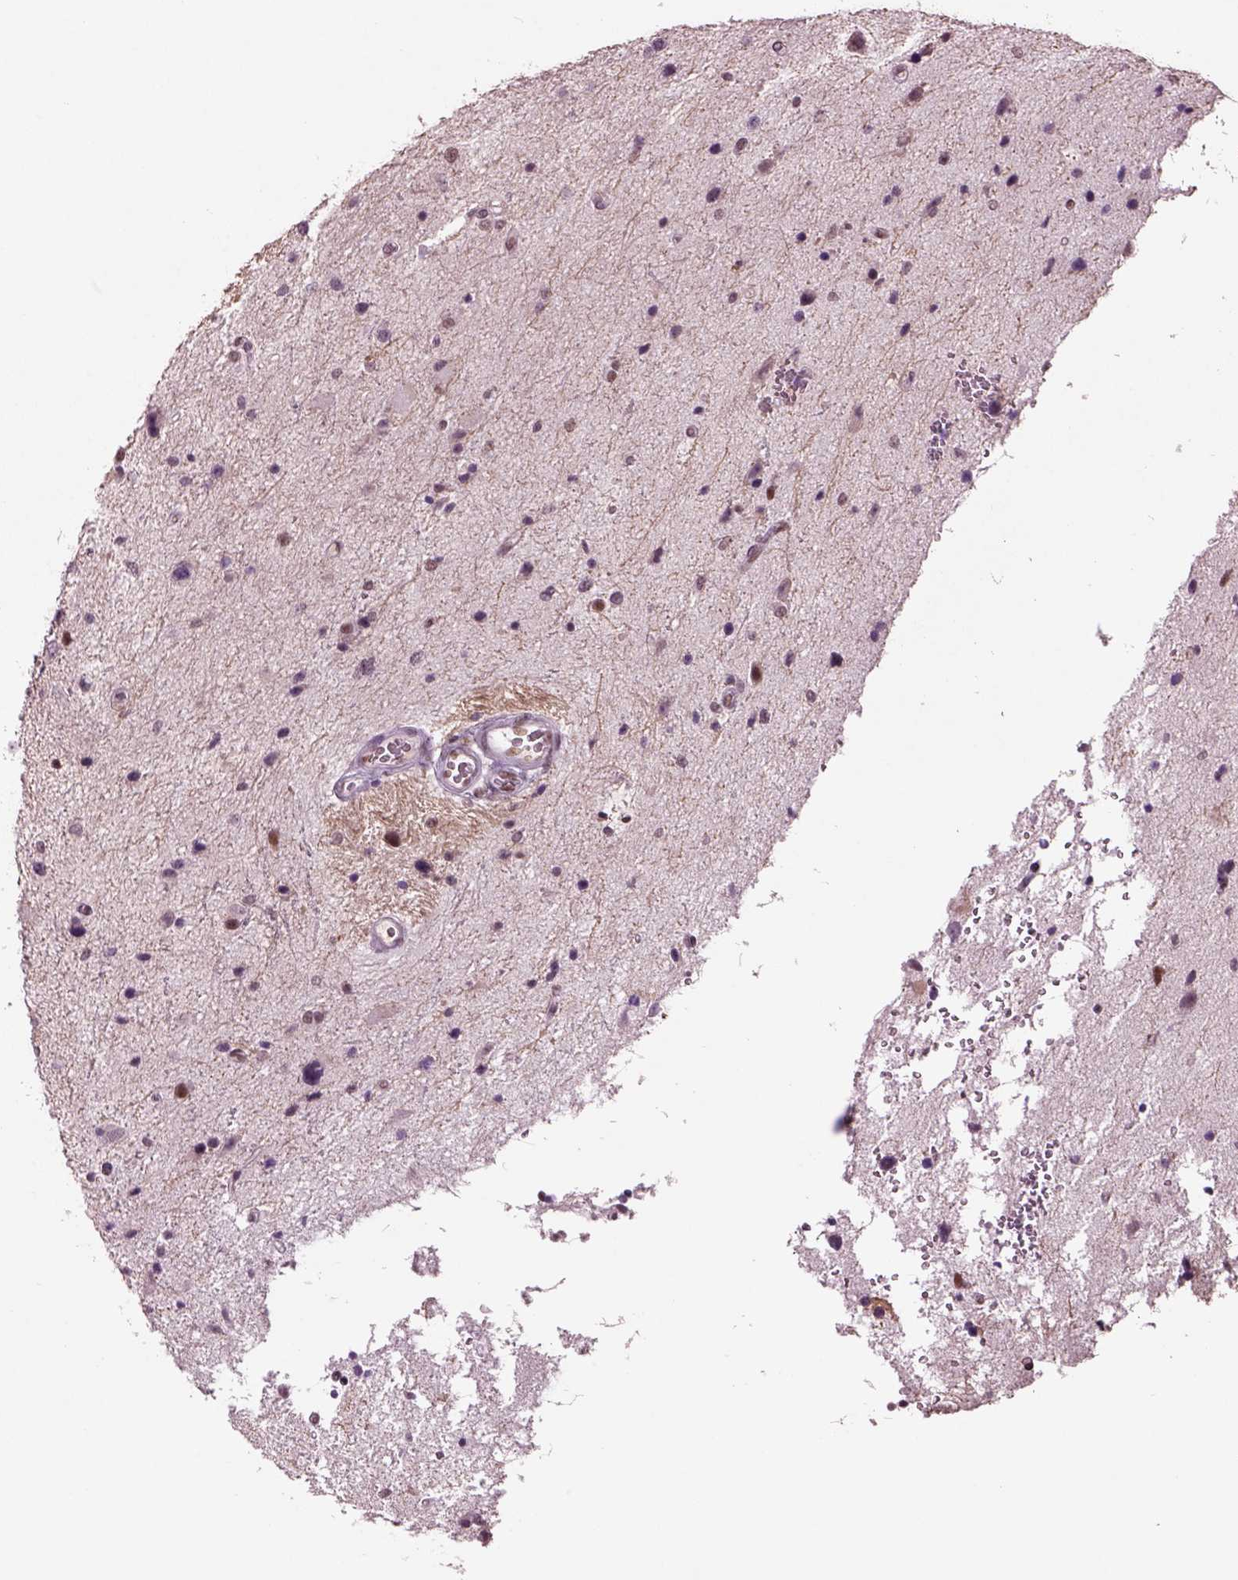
{"staining": {"intensity": "moderate", "quantity": "<25%", "location": "nuclear"}, "tissue": "glioma", "cell_type": "Tumor cells", "image_type": "cancer", "snomed": [{"axis": "morphology", "description": "Glioma, malignant, Low grade"}, {"axis": "topography", "description": "Brain"}], "caption": "Immunohistochemistry (IHC) staining of glioma, which exhibits low levels of moderate nuclear expression in approximately <25% of tumor cells indicating moderate nuclear protein positivity. The staining was performed using DAB (3,3'-diaminobenzidine) (brown) for protein detection and nuclei were counterstained in hematoxylin (blue).", "gene": "SEPHS1", "patient": {"sex": "female", "age": 32}}